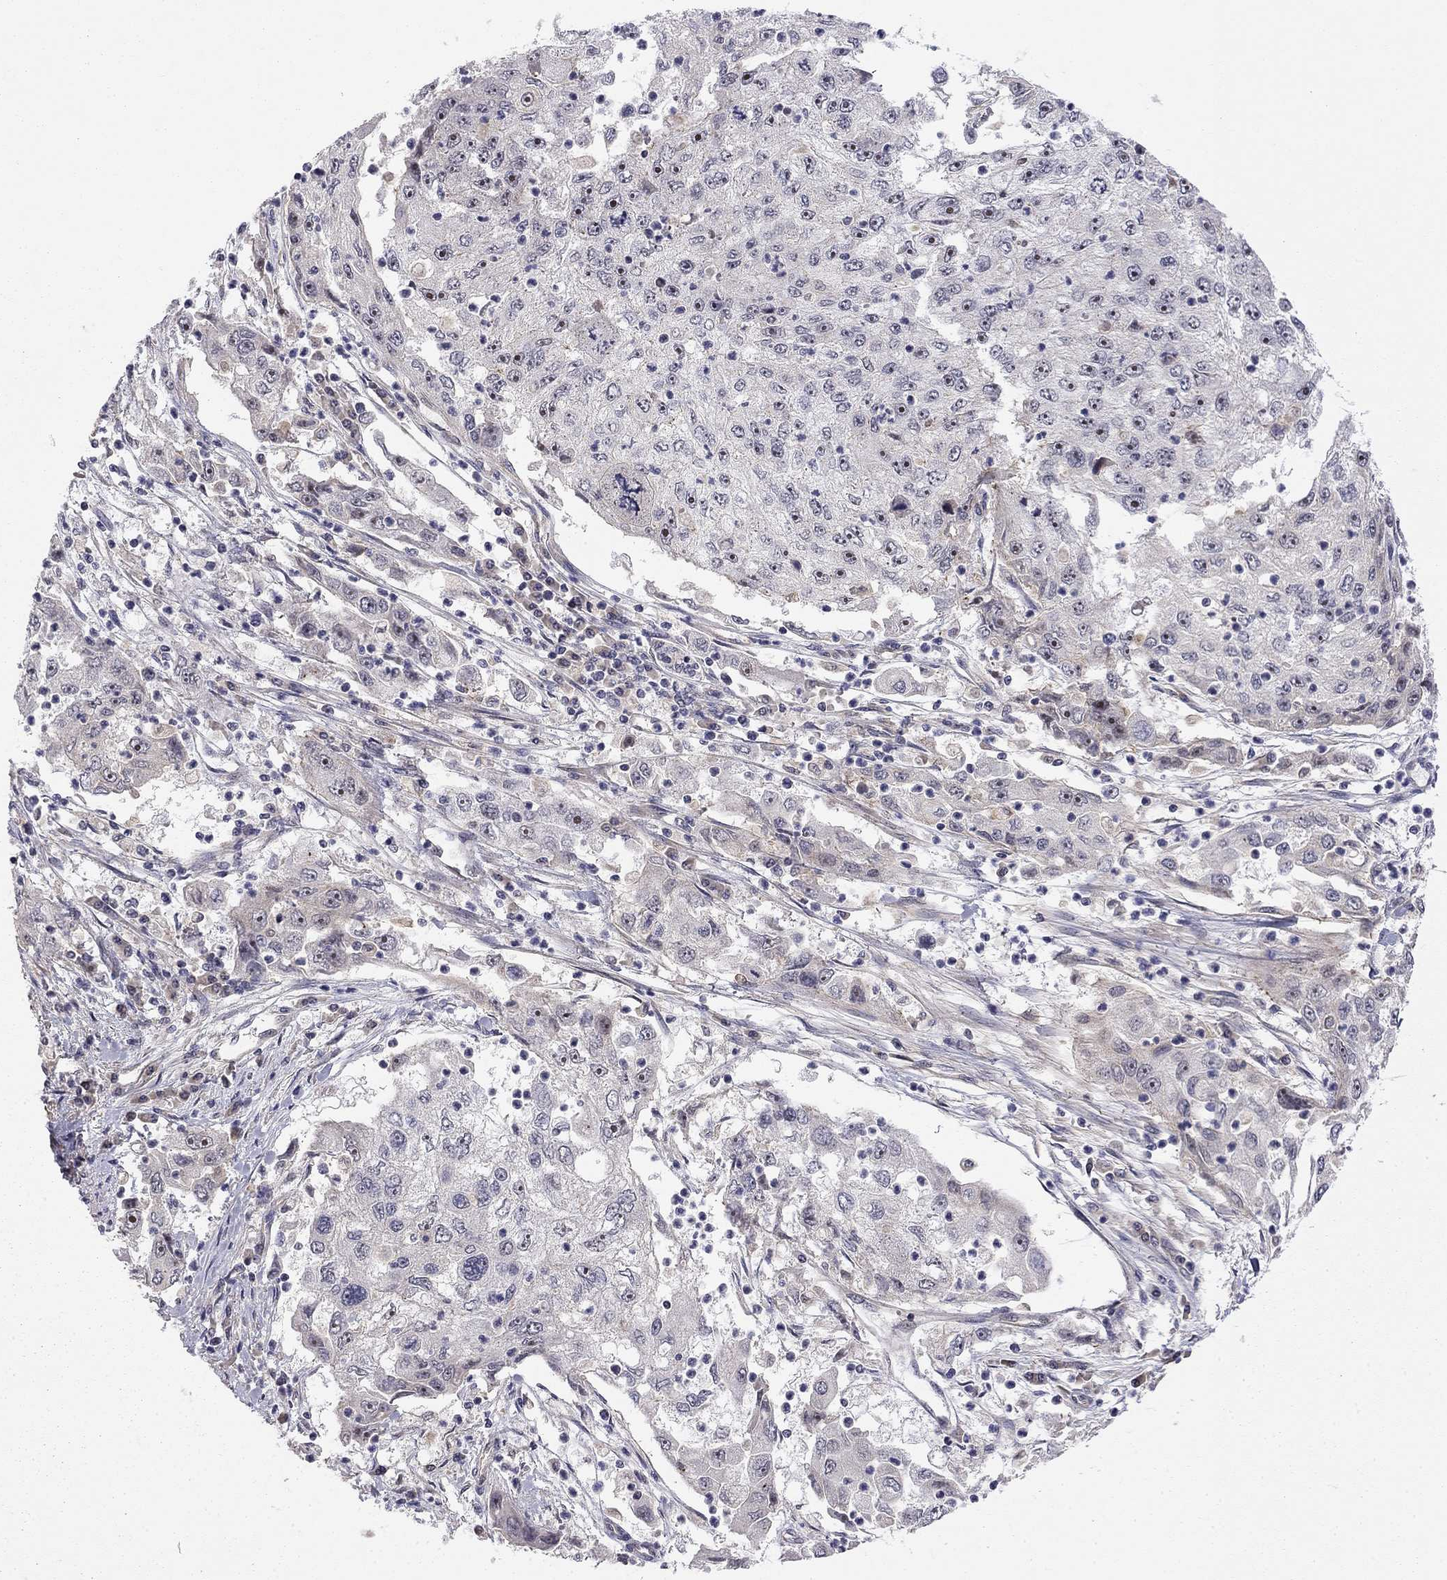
{"staining": {"intensity": "negative", "quantity": "none", "location": "none"}, "tissue": "cervical cancer", "cell_type": "Tumor cells", "image_type": "cancer", "snomed": [{"axis": "morphology", "description": "Squamous cell carcinoma, NOS"}, {"axis": "topography", "description": "Cervix"}], "caption": "Tumor cells are negative for brown protein staining in cervical cancer (squamous cell carcinoma).", "gene": "STXBP6", "patient": {"sex": "female", "age": 36}}